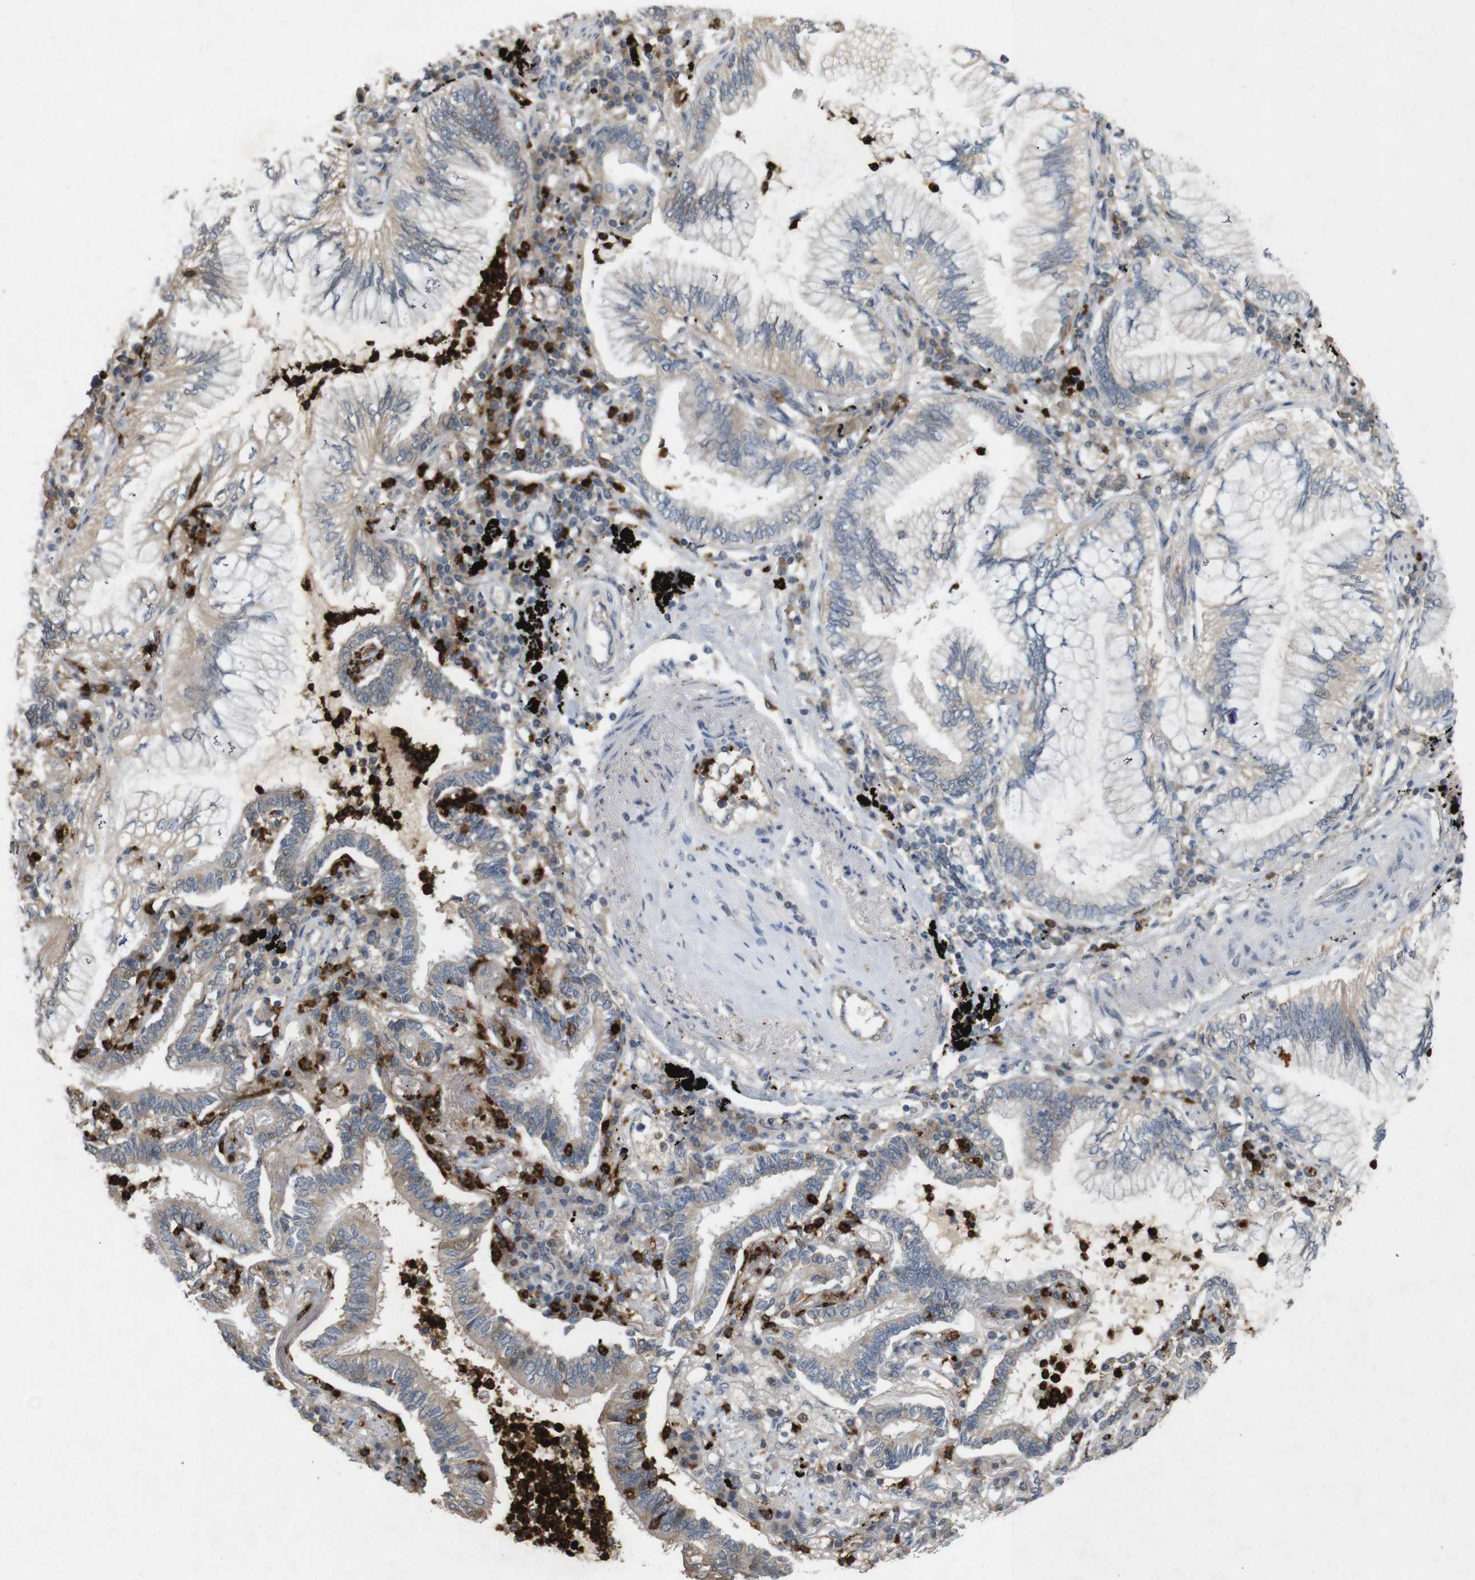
{"staining": {"intensity": "weak", "quantity": ">75%", "location": "cytoplasmic/membranous"}, "tissue": "lung cancer", "cell_type": "Tumor cells", "image_type": "cancer", "snomed": [{"axis": "morphology", "description": "Normal tissue, NOS"}, {"axis": "morphology", "description": "Adenocarcinoma, NOS"}, {"axis": "topography", "description": "Bronchus"}, {"axis": "topography", "description": "Lung"}], "caption": "IHC of lung adenocarcinoma reveals low levels of weak cytoplasmic/membranous expression in approximately >75% of tumor cells. Using DAB (3,3'-diaminobenzidine) (brown) and hematoxylin (blue) stains, captured at high magnification using brightfield microscopy.", "gene": "TSPAN14", "patient": {"sex": "female", "age": 70}}